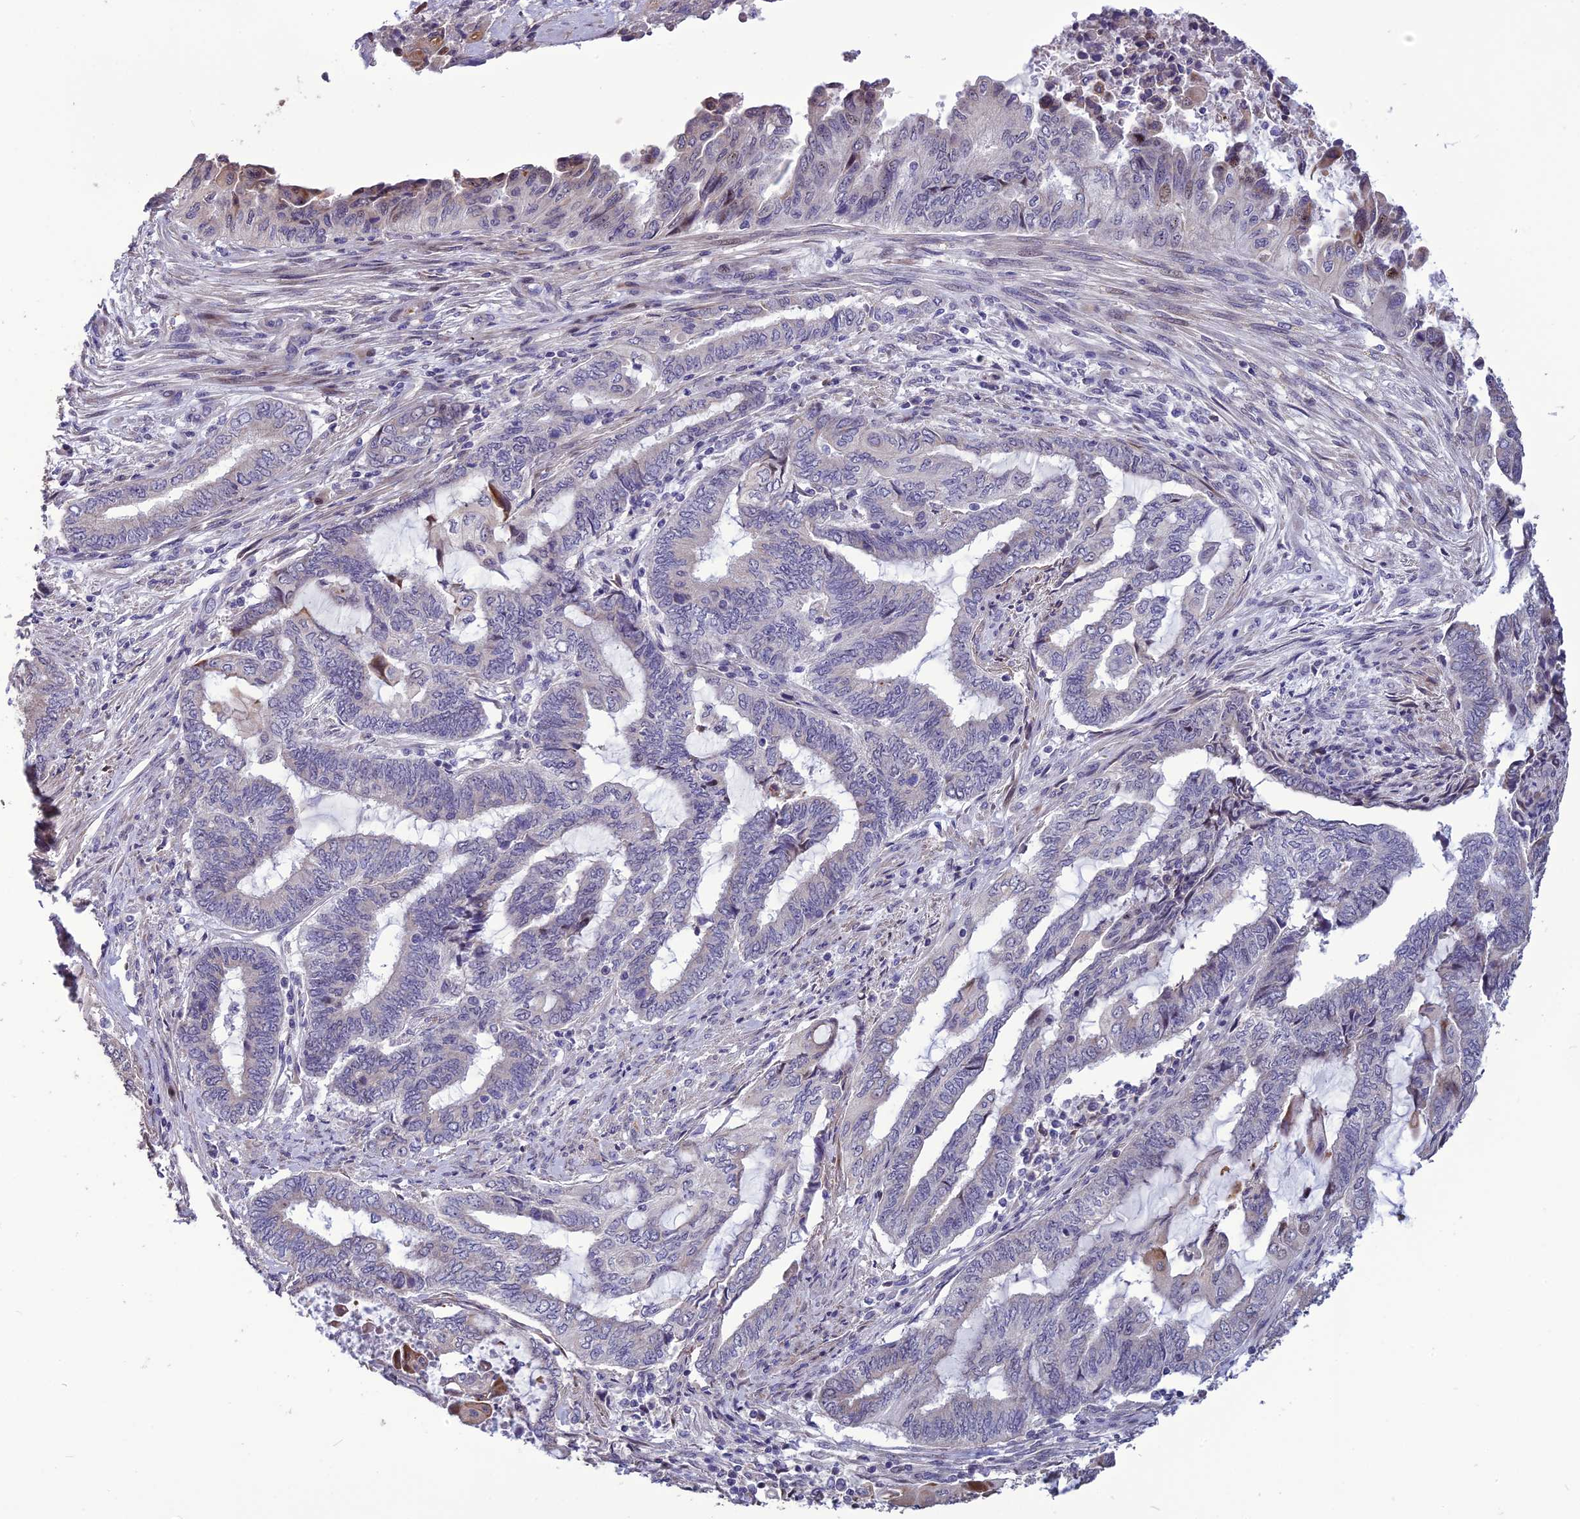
{"staining": {"intensity": "negative", "quantity": "none", "location": "none"}, "tissue": "endometrial cancer", "cell_type": "Tumor cells", "image_type": "cancer", "snomed": [{"axis": "morphology", "description": "Adenocarcinoma, NOS"}, {"axis": "topography", "description": "Uterus"}, {"axis": "topography", "description": "Endometrium"}], "caption": "Immunohistochemical staining of human endometrial cancer (adenocarcinoma) shows no significant expression in tumor cells.", "gene": "SPG21", "patient": {"sex": "female", "age": 70}}